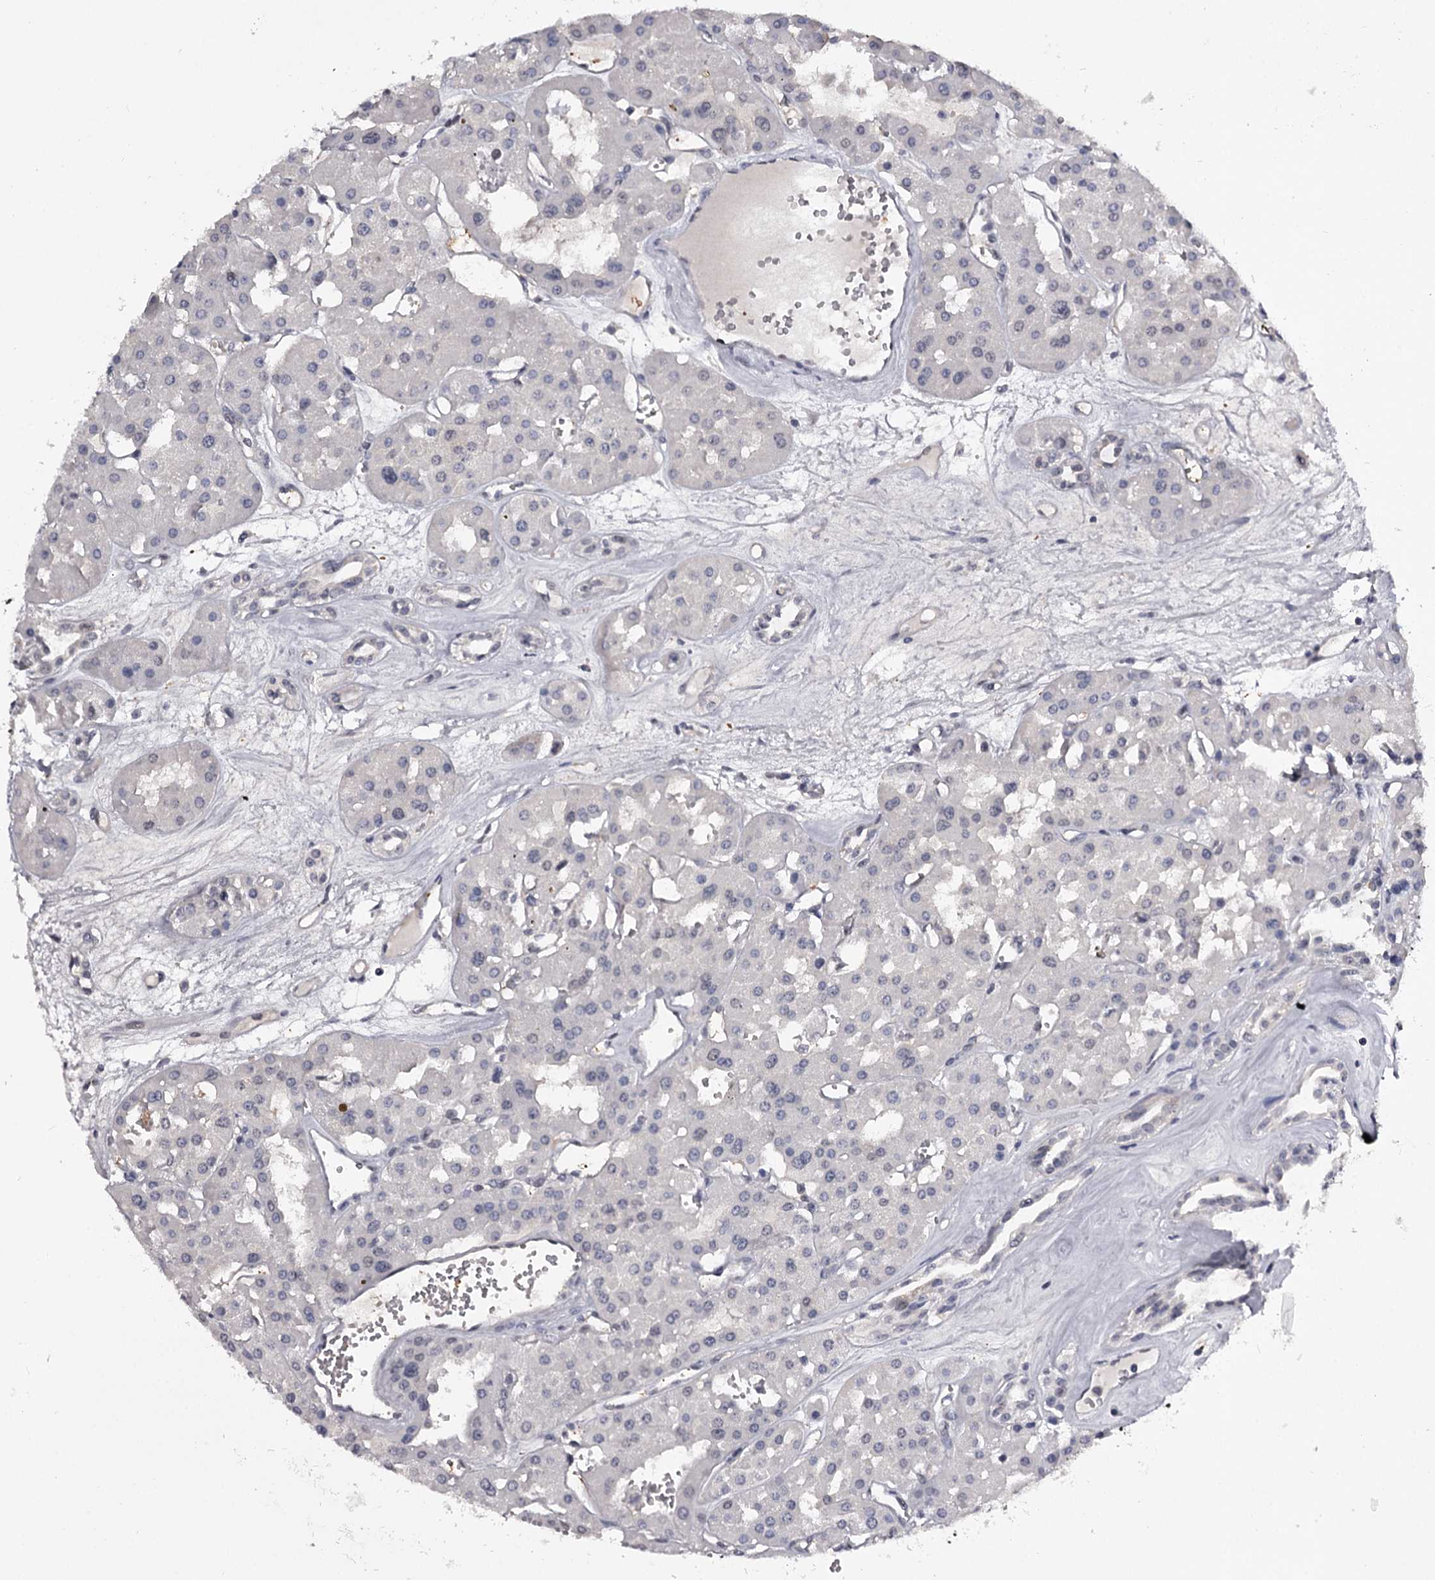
{"staining": {"intensity": "negative", "quantity": "none", "location": "none"}, "tissue": "renal cancer", "cell_type": "Tumor cells", "image_type": "cancer", "snomed": [{"axis": "morphology", "description": "Carcinoma, NOS"}, {"axis": "topography", "description": "Kidney"}], "caption": "A high-resolution photomicrograph shows immunohistochemistry staining of renal cancer (carcinoma), which reveals no significant staining in tumor cells. The staining is performed using DAB (3,3'-diaminobenzidine) brown chromogen with nuclei counter-stained in using hematoxylin.", "gene": "GSTO1", "patient": {"sex": "female", "age": 75}}